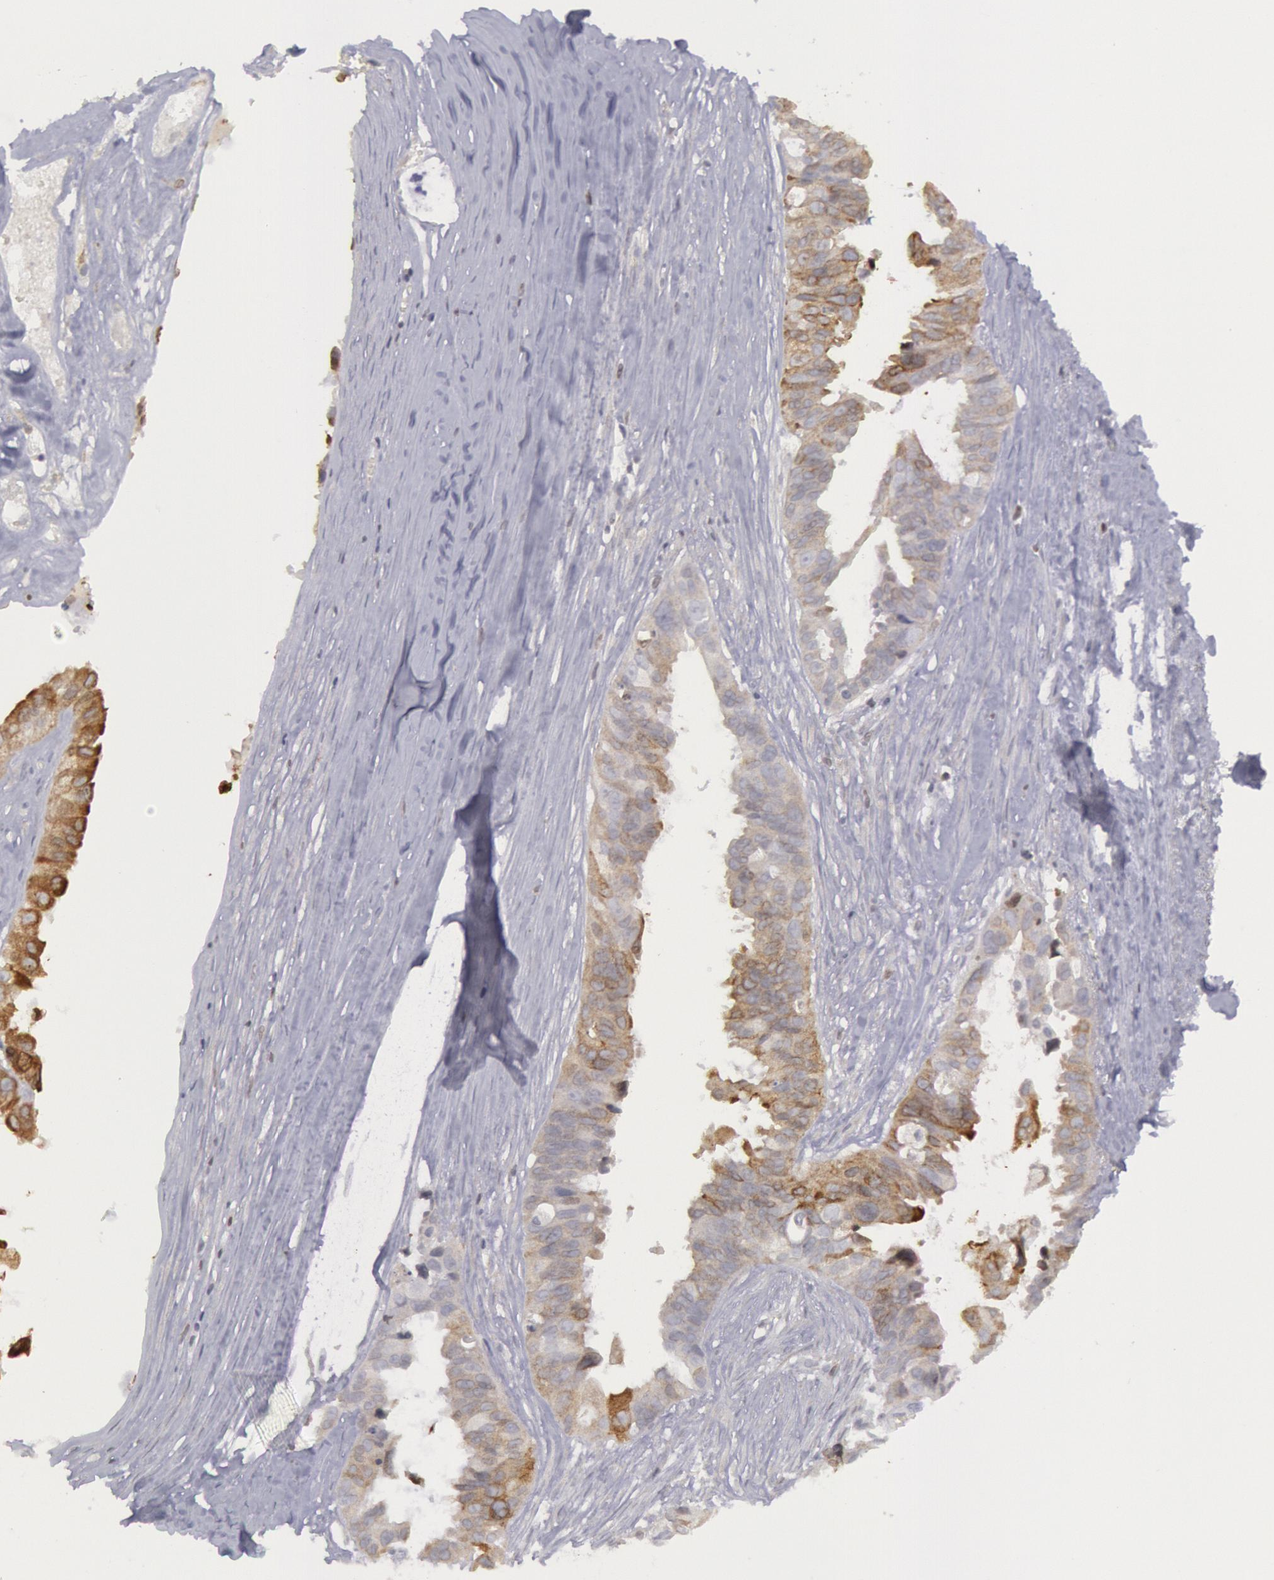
{"staining": {"intensity": "weak", "quantity": "25%-75%", "location": "cytoplasmic/membranous"}, "tissue": "ovarian cancer", "cell_type": "Tumor cells", "image_type": "cancer", "snomed": [{"axis": "morphology", "description": "Carcinoma, endometroid"}, {"axis": "topography", "description": "Ovary"}], "caption": "Immunohistochemical staining of human ovarian cancer (endometroid carcinoma) exhibits low levels of weak cytoplasmic/membranous staining in about 25%-75% of tumor cells. The protein of interest is stained brown, and the nuclei are stained in blue (DAB IHC with brightfield microscopy, high magnification).", "gene": "PTGS2", "patient": {"sex": "female", "age": 85}}